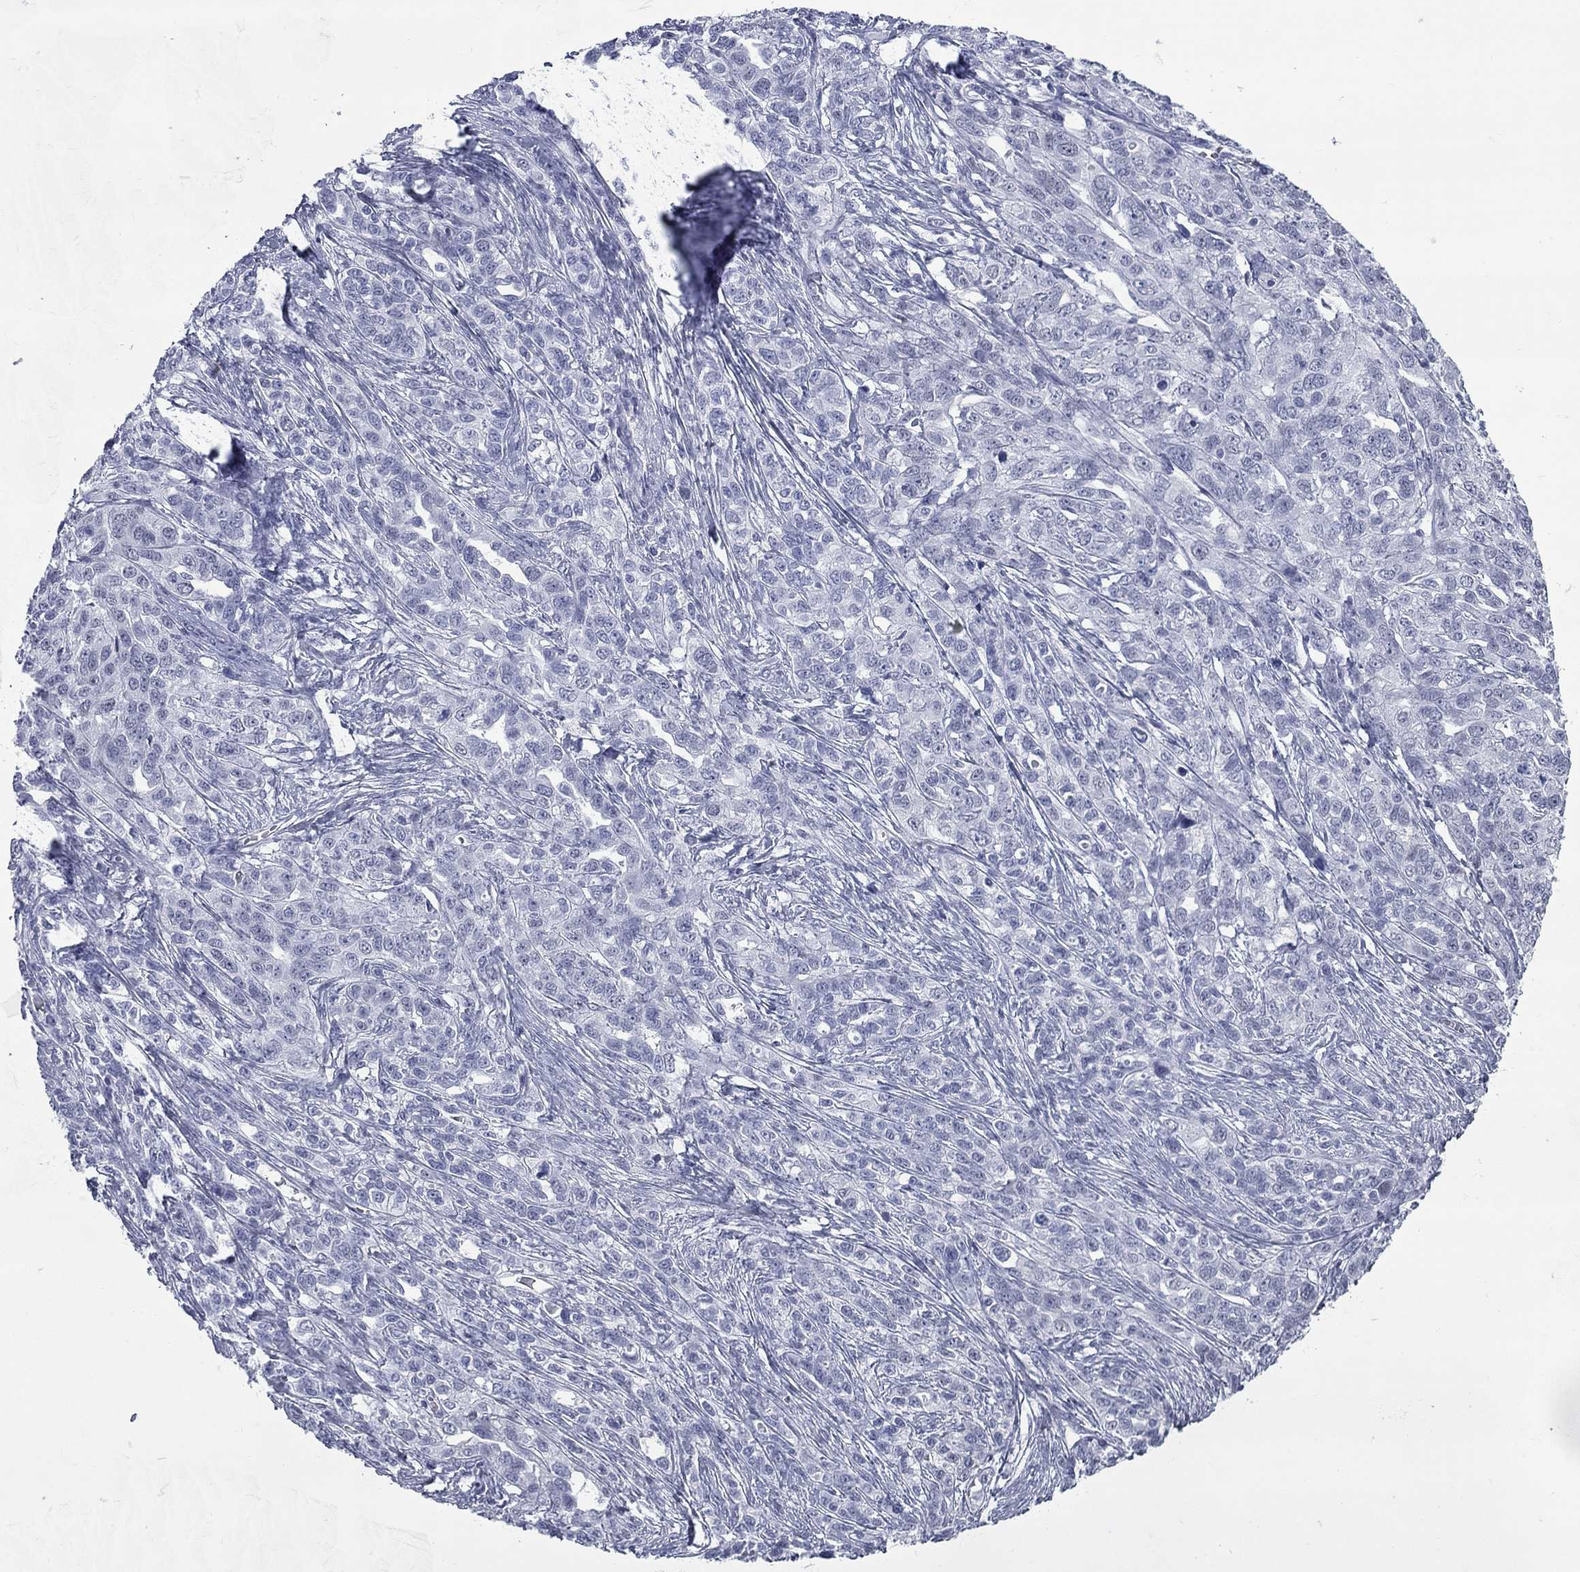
{"staining": {"intensity": "negative", "quantity": "none", "location": "none"}, "tissue": "ovarian cancer", "cell_type": "Tumor cells", "image_type": "cancer", "snomed": [{"axis": "morphology", "description": "Cystadenocarcinoma, serous, NOS"}, {"axis": "topography", "description": "Ovary"}], "caption": "A photomicrograph of human serous cystadenocarcinoma (ovarian) is negative for staining in tumor cells. Brightfield microscopy of immunohistochemistry (IHC) stained with DAB (3,3'-diaminobenzidine) (brown) and hematoxylin (blue), captured at high magnification.", "gene": "ASF1B", "patient": {"sex": "female", "age": 71}}